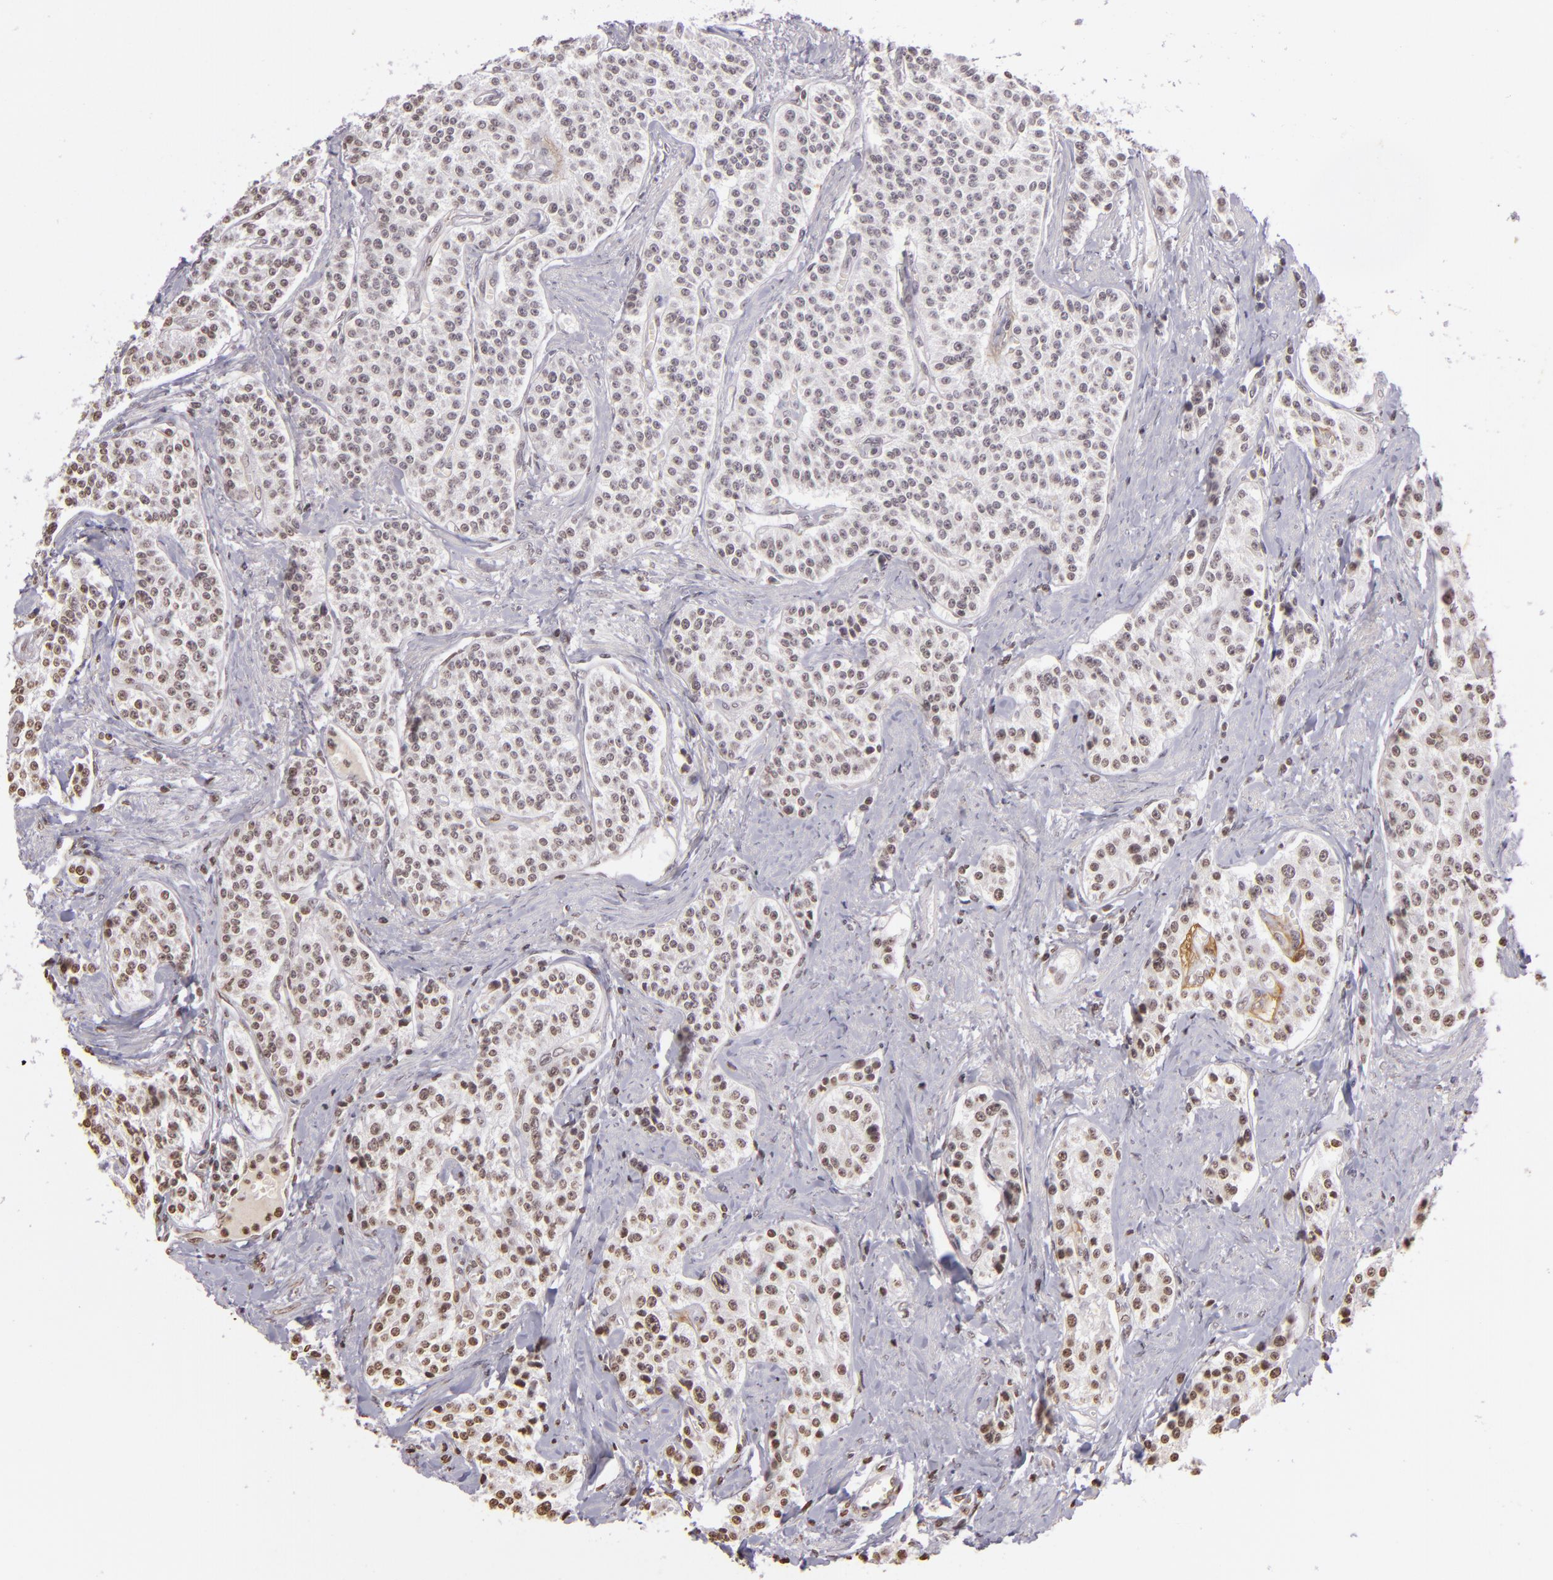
{"staining": {"intensity": "negative", "quantity": "none", "location": "none"}, "tissue": "carcinoid", "cell_type": "Tumor cells", "image_type": "cancer", "snomed": [{"axis": "morphology", "description": "Carcinoid, malignant, NOS"}, {"axis": "topography", "description": "Stomach"}], "caption": "Tumor cells show no significant expression in carcinoid.", "gene": "THRB", "patient": {"sex": "female", "age": 76}}